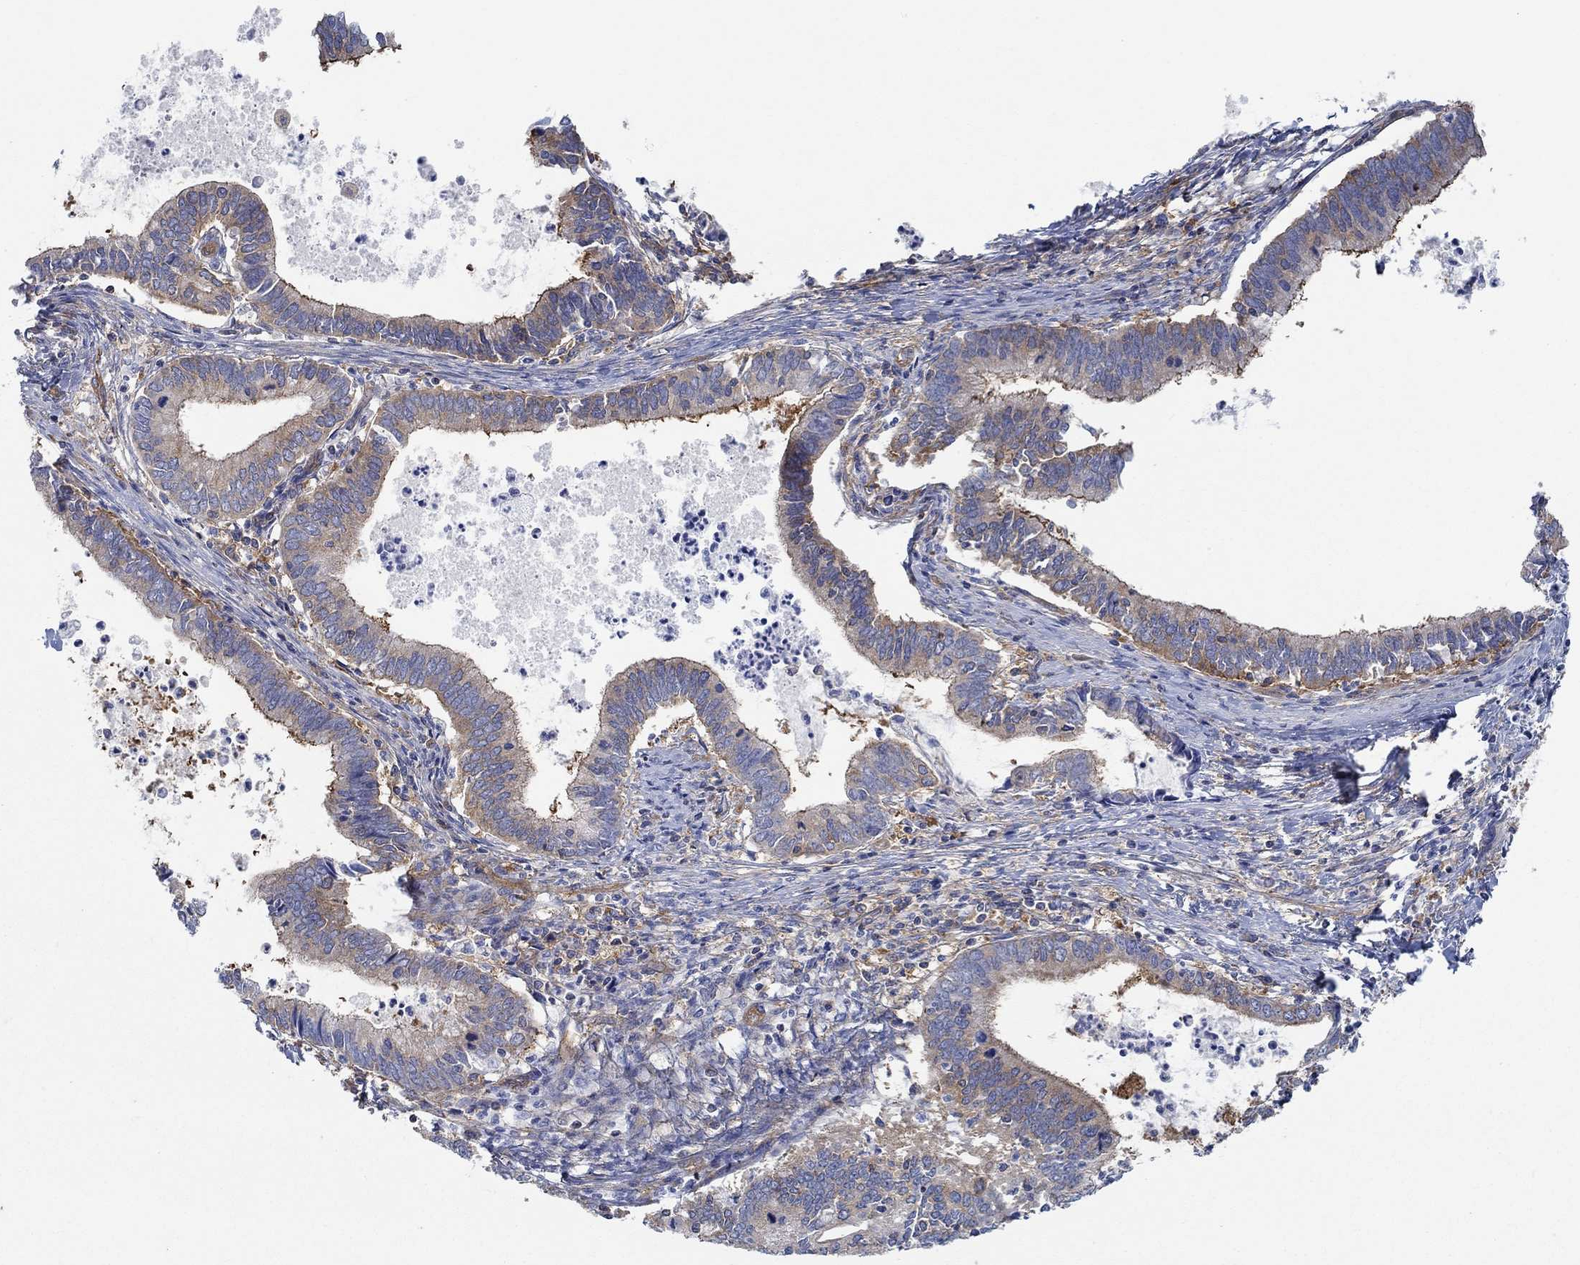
{"staining": {"intensity": "moderate", "quantity": ">75%", "location": "cytoplasmic/membranous"}, "tissue": "cervical cancer", "cell_type": "Tumor cells", "image_type": "cancer", "snomed": [{"axis": "morphology", "description": "Adenocarcinoma, NOS"}, {"axis": "topography", "description": "Cervix"}], "caption": "This micrograph displays immunohistochemistry (IHC) staining of human cervical cancer, with medium moderate cytoplasmic/membranous expression in approximately >75% of tumor cells.", "gene": "SPAG9", "patient": {"sex": "female", "age": 42}}